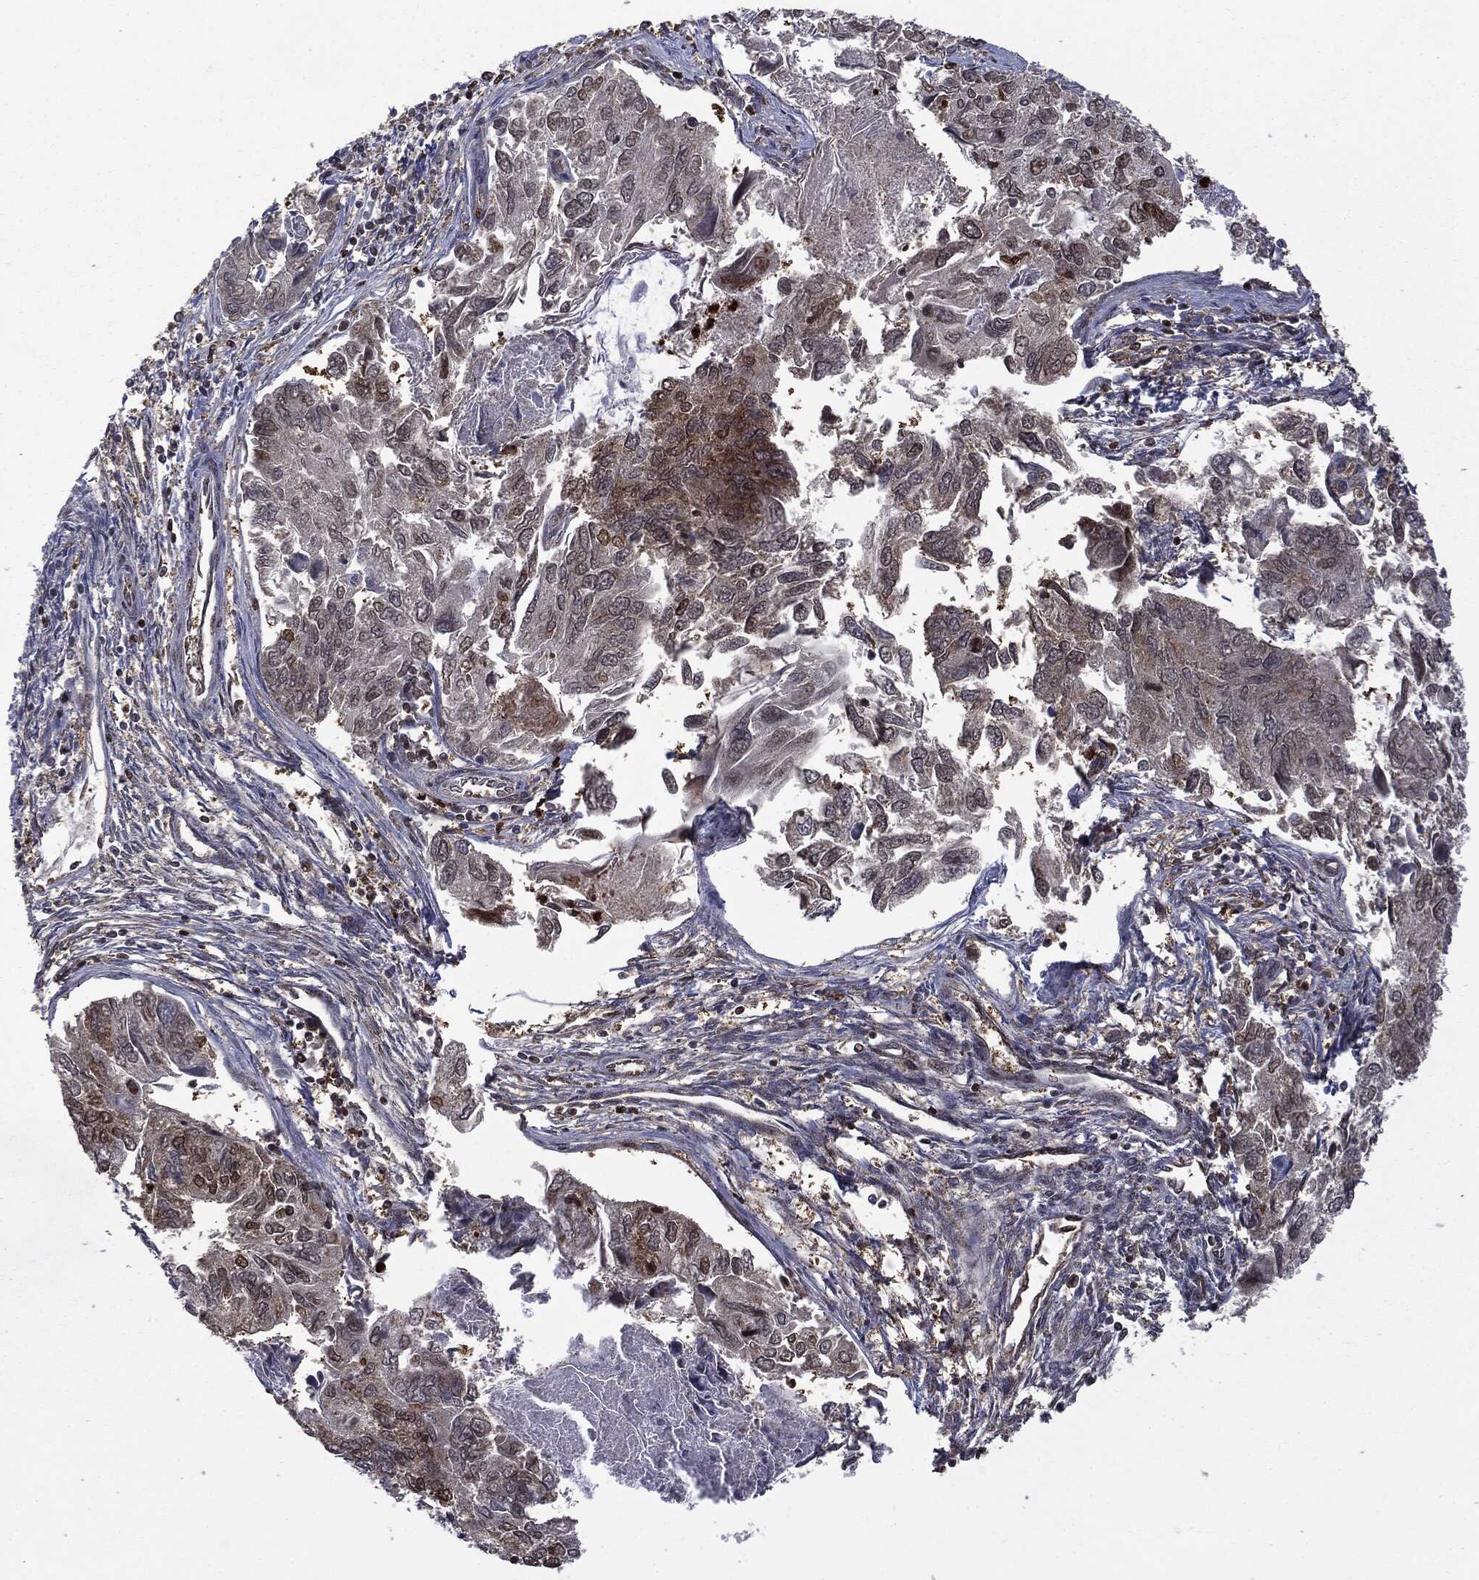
{"staining": {"intensity": "negative", "quantity": "none", "location": "none"}, "tissue": "endometrial cancer", "cell_type": "Tumor cells", "image_type": "cancer", "snomed": [{"axis": "morphology", "description": "Carcinoma, NOS"}, {"axis": "topography", "description": "Uterus"}], "caption": "A photomicrograph of carcinoma (endometrial) stained for a protein exhibits no brown staining in tumor cells.", "gene": "GPI", "patient": {"sex": "female", "age": 76}}